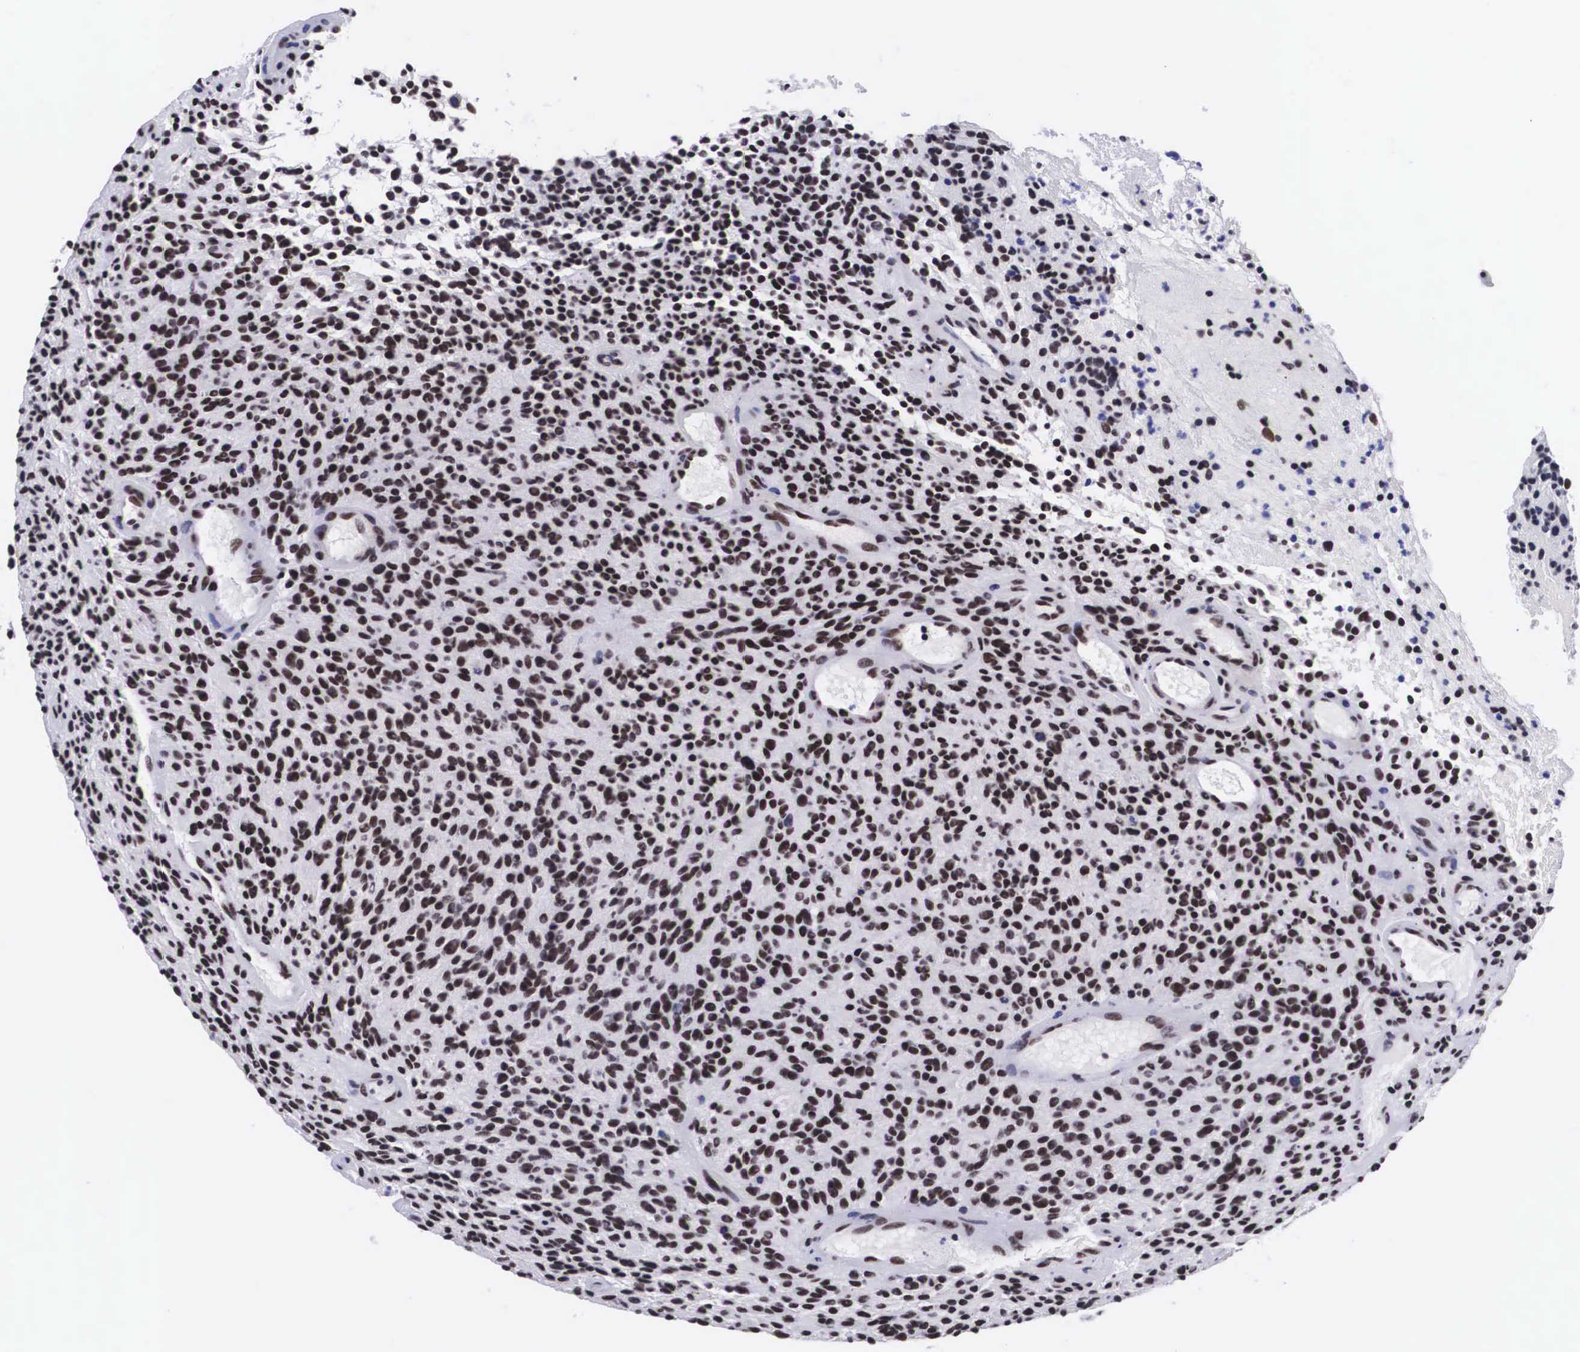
{"staining": {"intensity": "moderate", "quantity": ">75%", "location": "nuclear"}, "tissue": "glioma", "cell_type": "Tumor cells", "image_type": "cancer", "snomed": [{"axis": "morphology", "description": "Glioma, malignant, High grade"}, {"axis": "topography", "description": "Brain"}], "caption": "The photomicrograph reveals immunohistochemical staining of malignant glioma (high-grade). There is moderate nuclear staining is present in approximately >75% of tumor cells. The staining was performed using DAB to visualize the protein expression in brown, while the nuclei were stained in blue with hematoxylin (Magnification: 20x).", "gene": "SF3A1", "patient": {"sex": "female", "age": 13}}